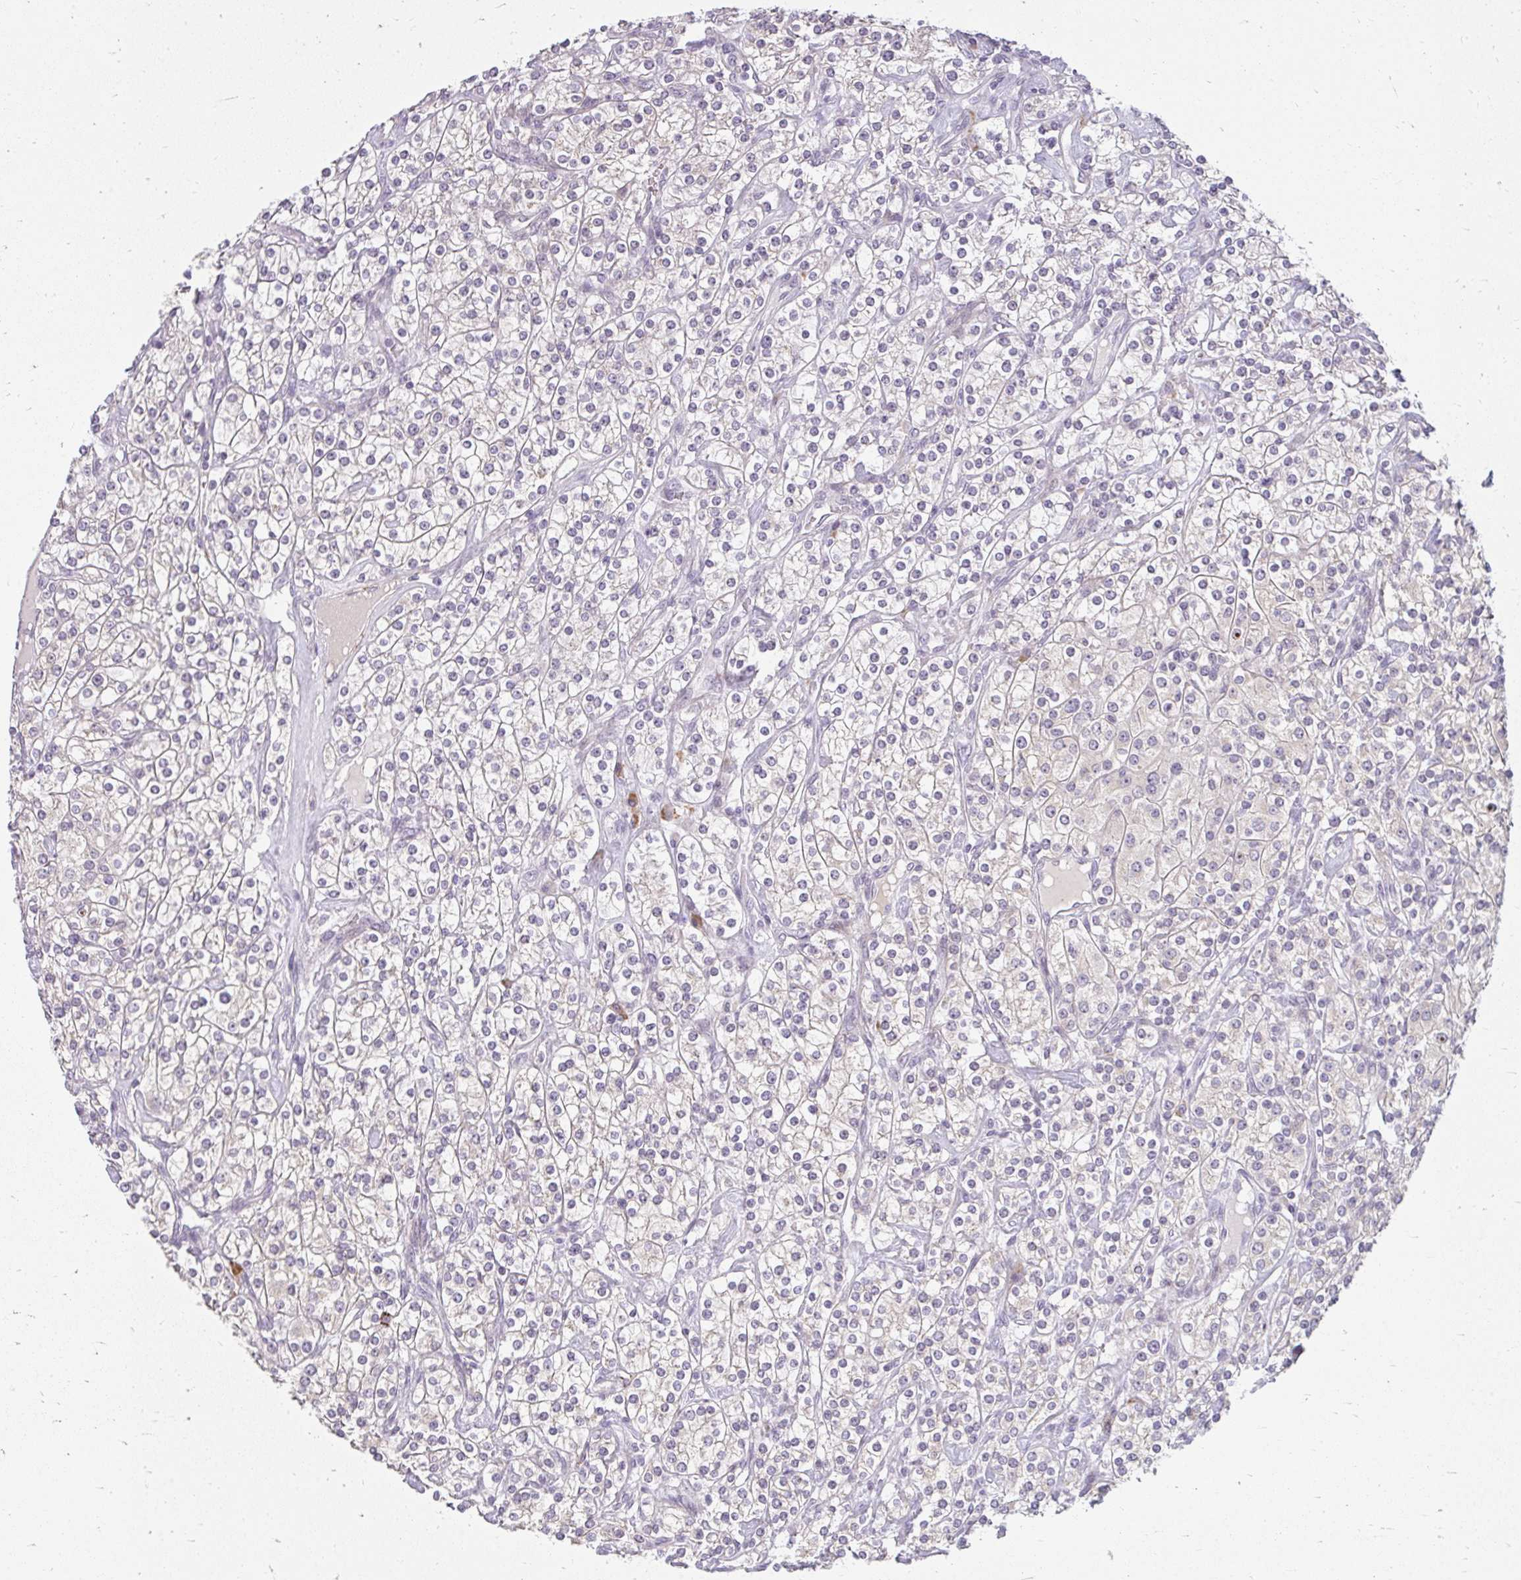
{"staining": {"intensity": "negative", "quantity": "none", "location": "none"}, "tissue": "renal cancer", "cell_type": "Tumor cells", "image_type": "cancer", "snomed": [{"axis": "morphology", "description": "Adenocarcinoma, NOS"}, {"axis": "topography", "description": "Kidney"}], "caption": "This is an immunohistochemistry (IHC) photomicrograph of human adenocarcinoma (renal). There is no staining in tumor cells.", "gene": "ZFYVE26", "patient": {"sex": "male", "age": 77}}